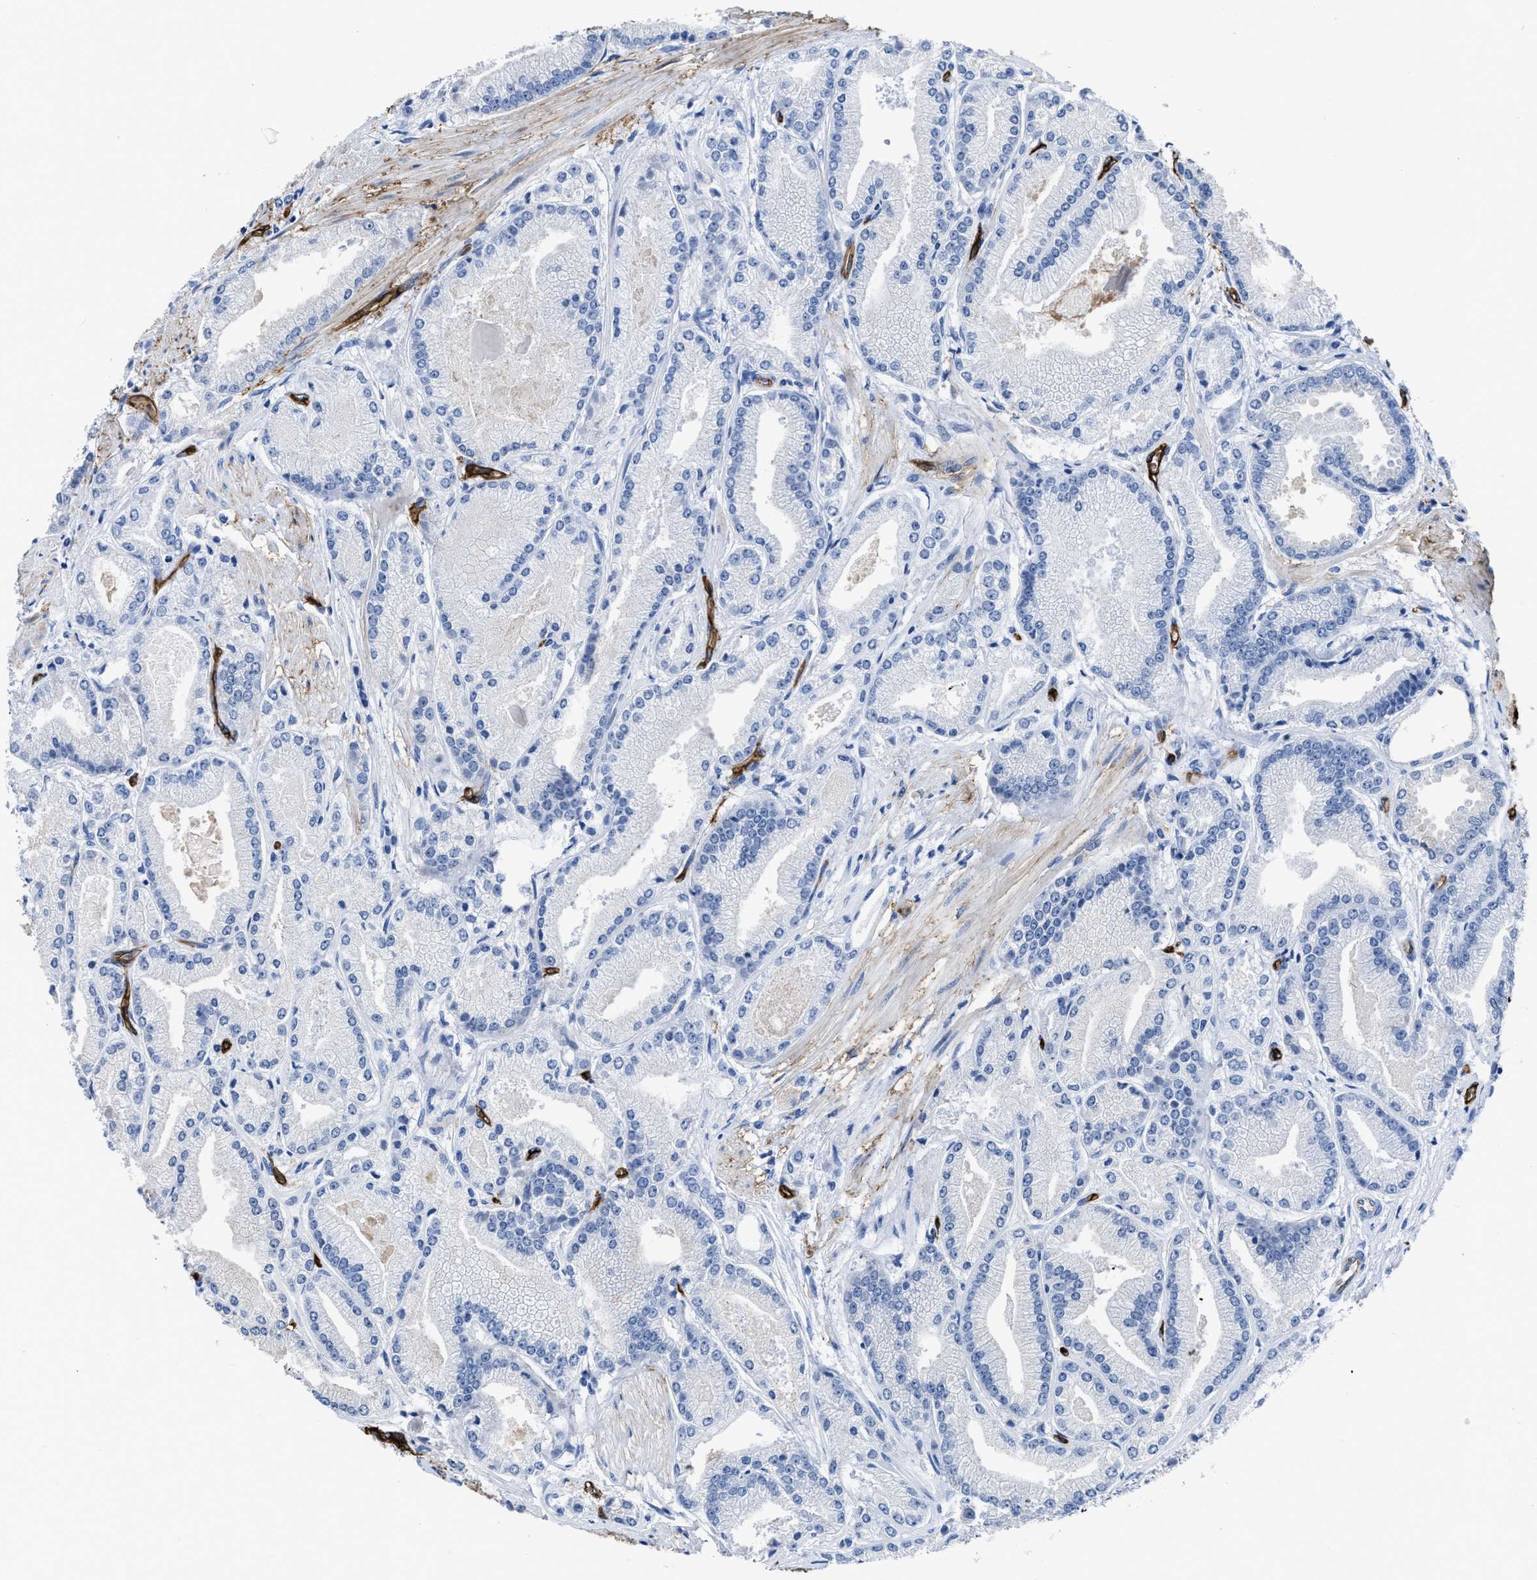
{"staining": {"intensity": "negative", "quantity": "none", "location": "none"}, "tissue": "prostate cancer", "cell_type": "Tumor cells", "image_type": "cancer", "snomed": [{"axis": "morphology", "description": "Adenocarcinoma, High grade"}, {"axis": "topography", "description": "Prostate"}], "caption": "An immunohistochemistry histopathology image of high-grade adenocarcinoma (prostate) is shown. There is no staining in tumor cells of high-grade adenocarcinoma (prostate).", "gene": "AQP1", "patient": {"sex": "male", "age": 50}}